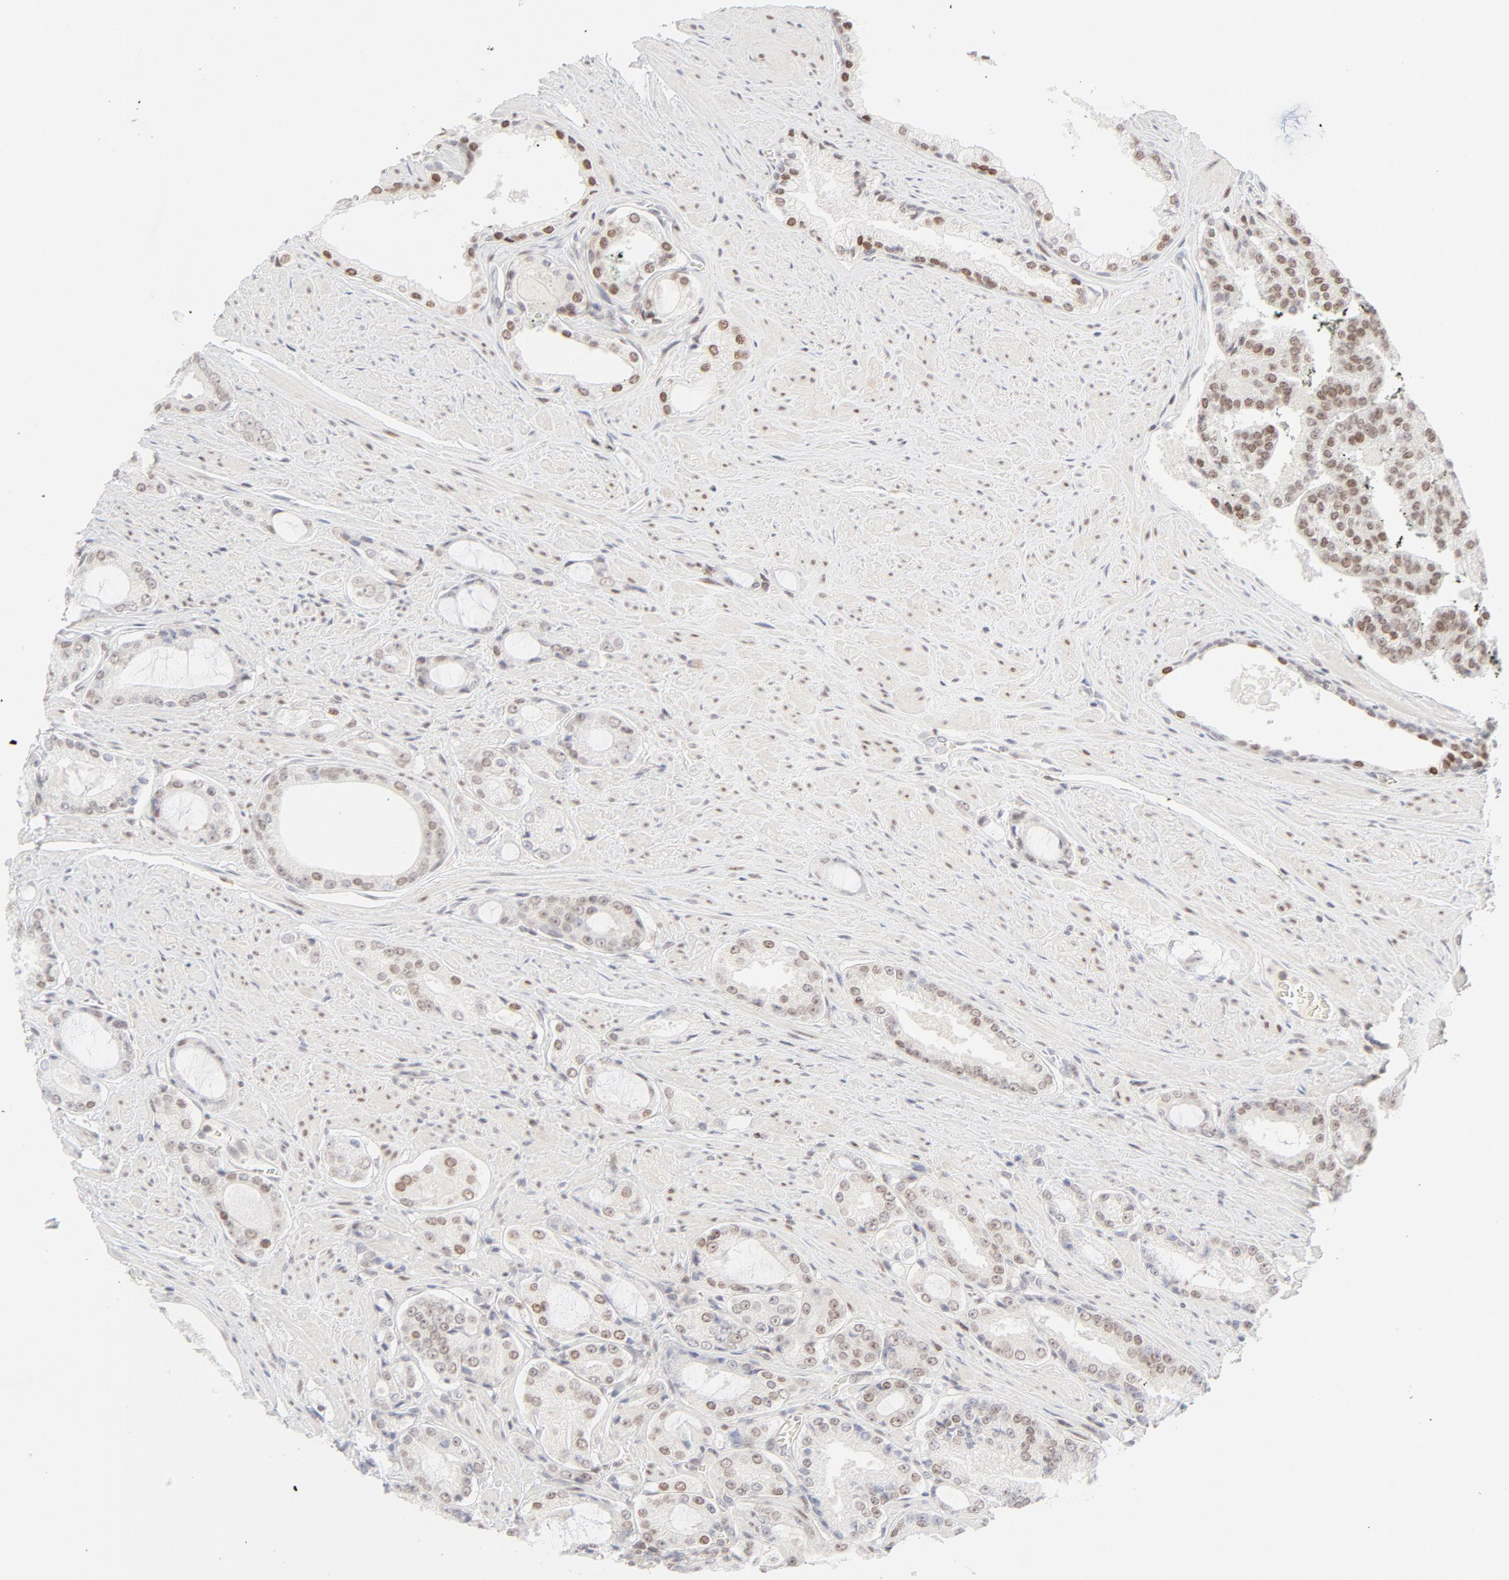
{"staining": {"intensity": "moderate", "quantity": "25%-75%", "location": "nuclear"}, "tissue": "prostate cancer", "cell_type": "Tumor cells", "image_type": "cancer", "snomed": [{"axis": "morphology", "description": "Adenocarcinoma, Medium grade"}, {"axis": "topography", "description": "Prostate"}], "caption": "Immunohistochemistry (IHC) of human prostate medium-grade adenocarcinoma shows medium levels of moderate nuclear positivity in about 25%-75% of tumor cells.", "gene": "PRKCB", "patient": {"sex": "male", "age": 60}}